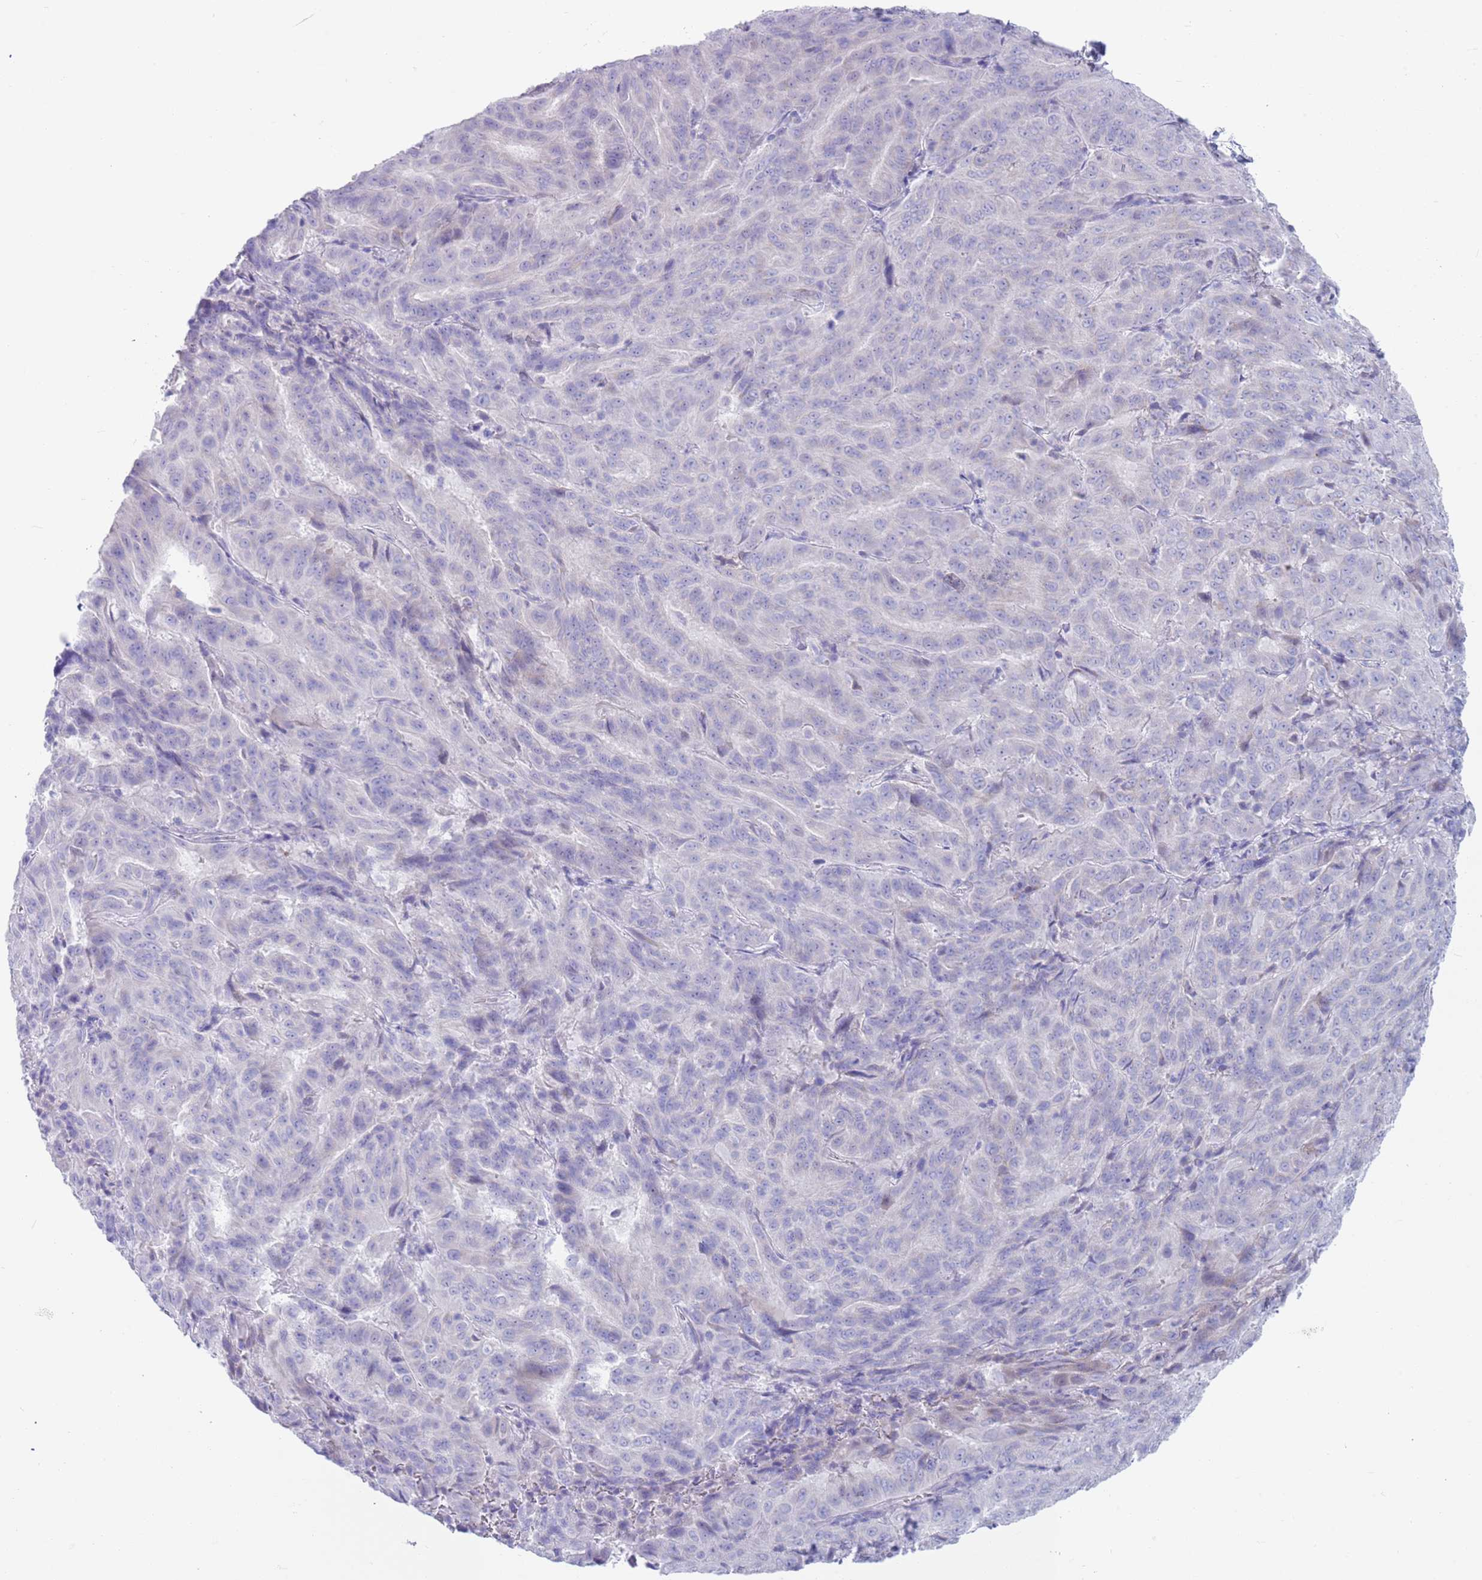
{"staining": {"intensity": "negative", "quantity": "none", "location": "none"}, "tissue": "pancreatic cancer", "cell_type": "Tumor cells", "image_type": "cancer", "snomed": [{"axis": "morphology", "description": "Adenocarcinoma, NOS"}, {"axis": "topography", "description": "Pancreas"}], "caption": "Immunohistochemistry (IHC) image of pancreatic cancer stained for a protein (brown), which displays no staining in tumor cells.", "gene": "CPXM2", "patient": {"sex": "male", "age": 63}}